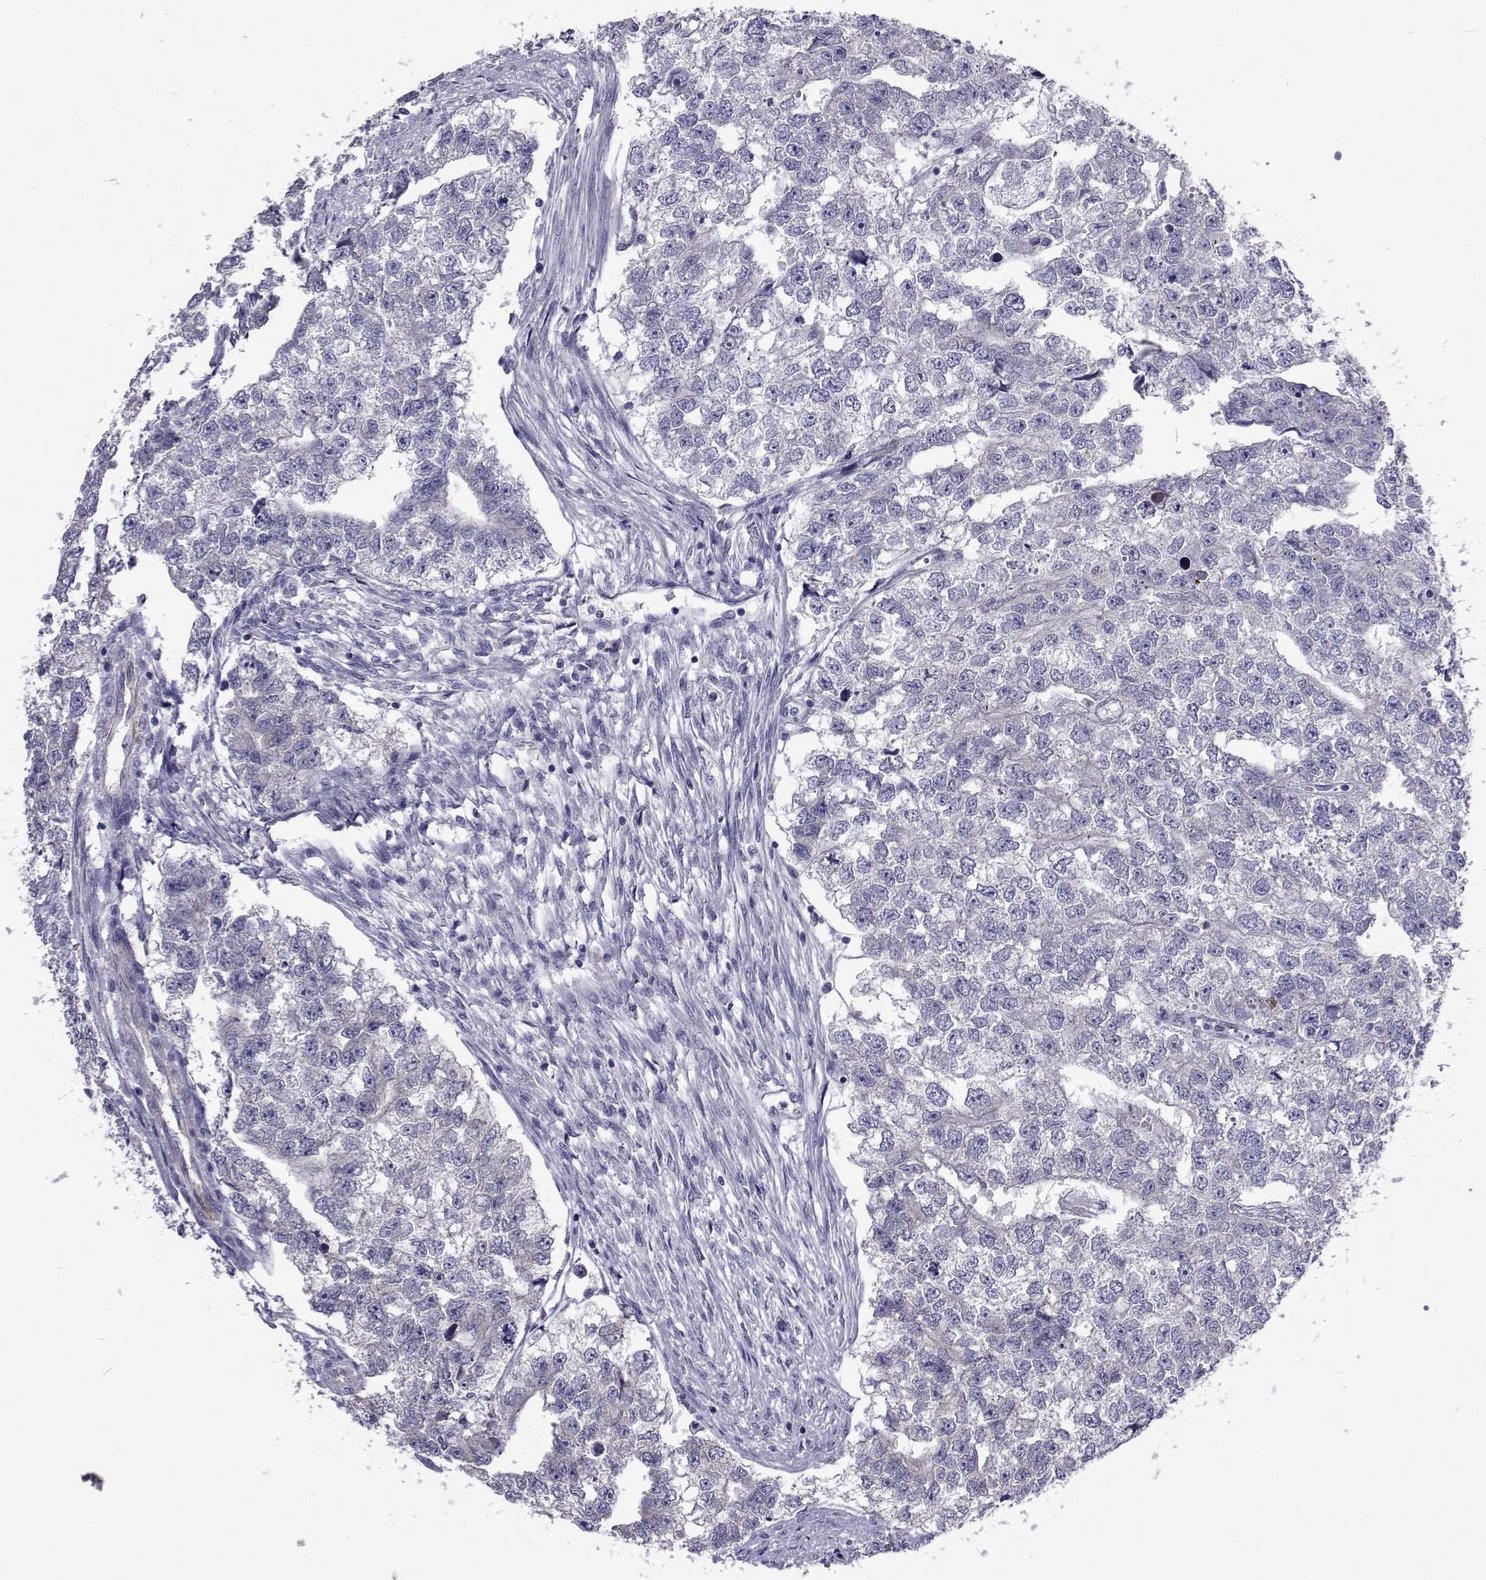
{"staining": {"intensity": "negative", "quantity": "none", "location": "none"}, "tissue": "testis cancer", "cell_type": "Tumor cells", "image_type": "cancer", "snomed": [{"axis": "morphology", "description": "Carcinoma, Embryonal, NOS"}, {"axis": "morphology", "description": "Teratoma, malignant, NOS"}, {"axis": "topography", "description": "Testis"}], "caption": "Tumor cells show no significant staining in testis cancer (teratoma (malignant)). Nuclei are stained in blue.", "gene": "NPR3", "patient": {"sex": "male", "age": 44}}